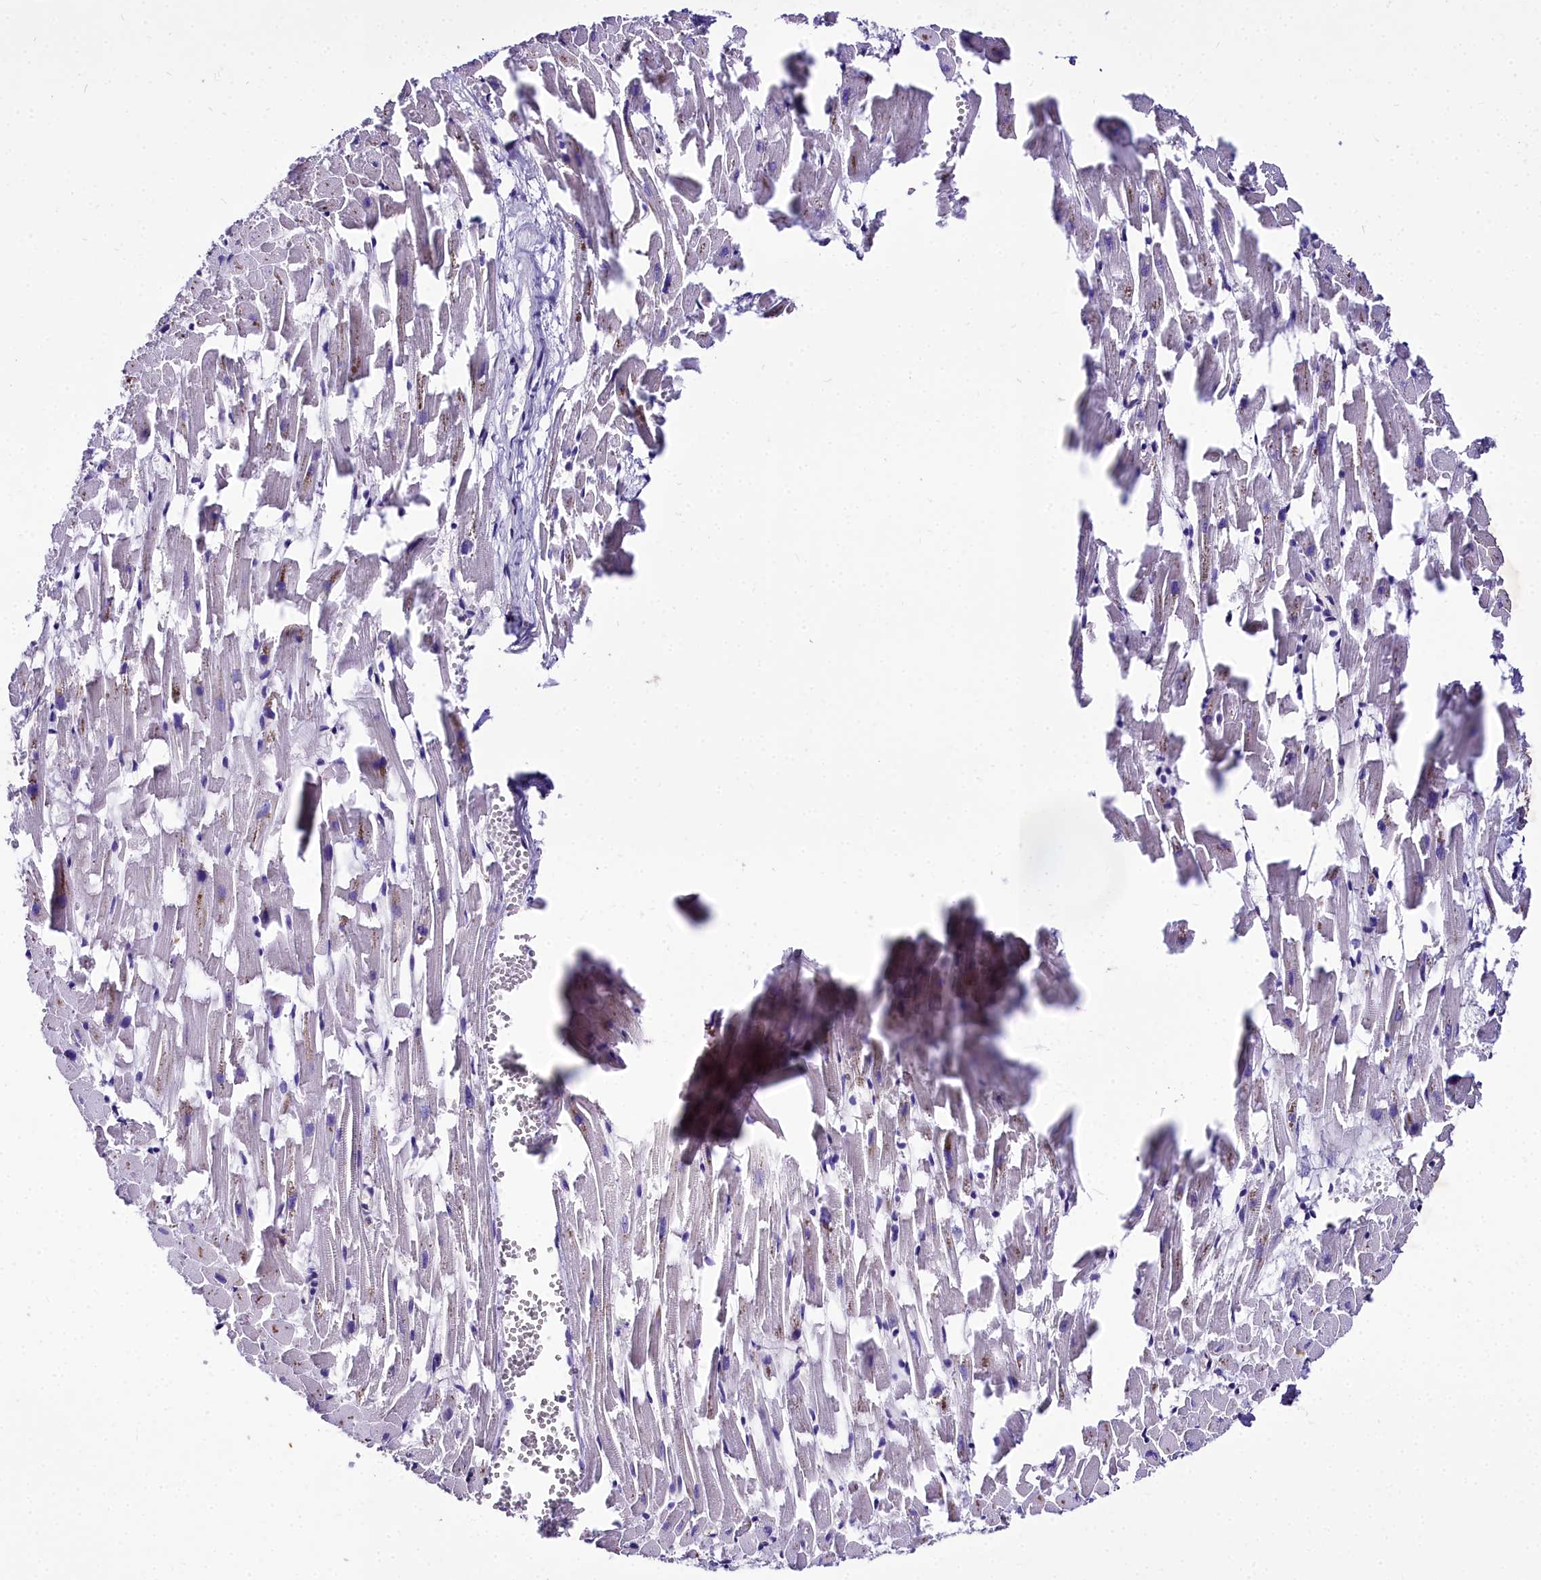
{"staining": {"intensity": "negative", "quantity": "none", "location": "none"}, "tissue": "heart muscle", "cell_type": "Cardiomyocytes", "image_type": "normal", "snomed": [{"axis": "morphology", "description": "Normal tissue, NOS"}, {"axis": "topography", "description": "Heart"}], "caption": "IHC micrograph of benign heart muscle: human heart muscle stained with DAB demonstrates no significant protein expression in cardiomyocytes.", "gene": "MS4A18", "patient": {"sex": "female", "age": 64}}